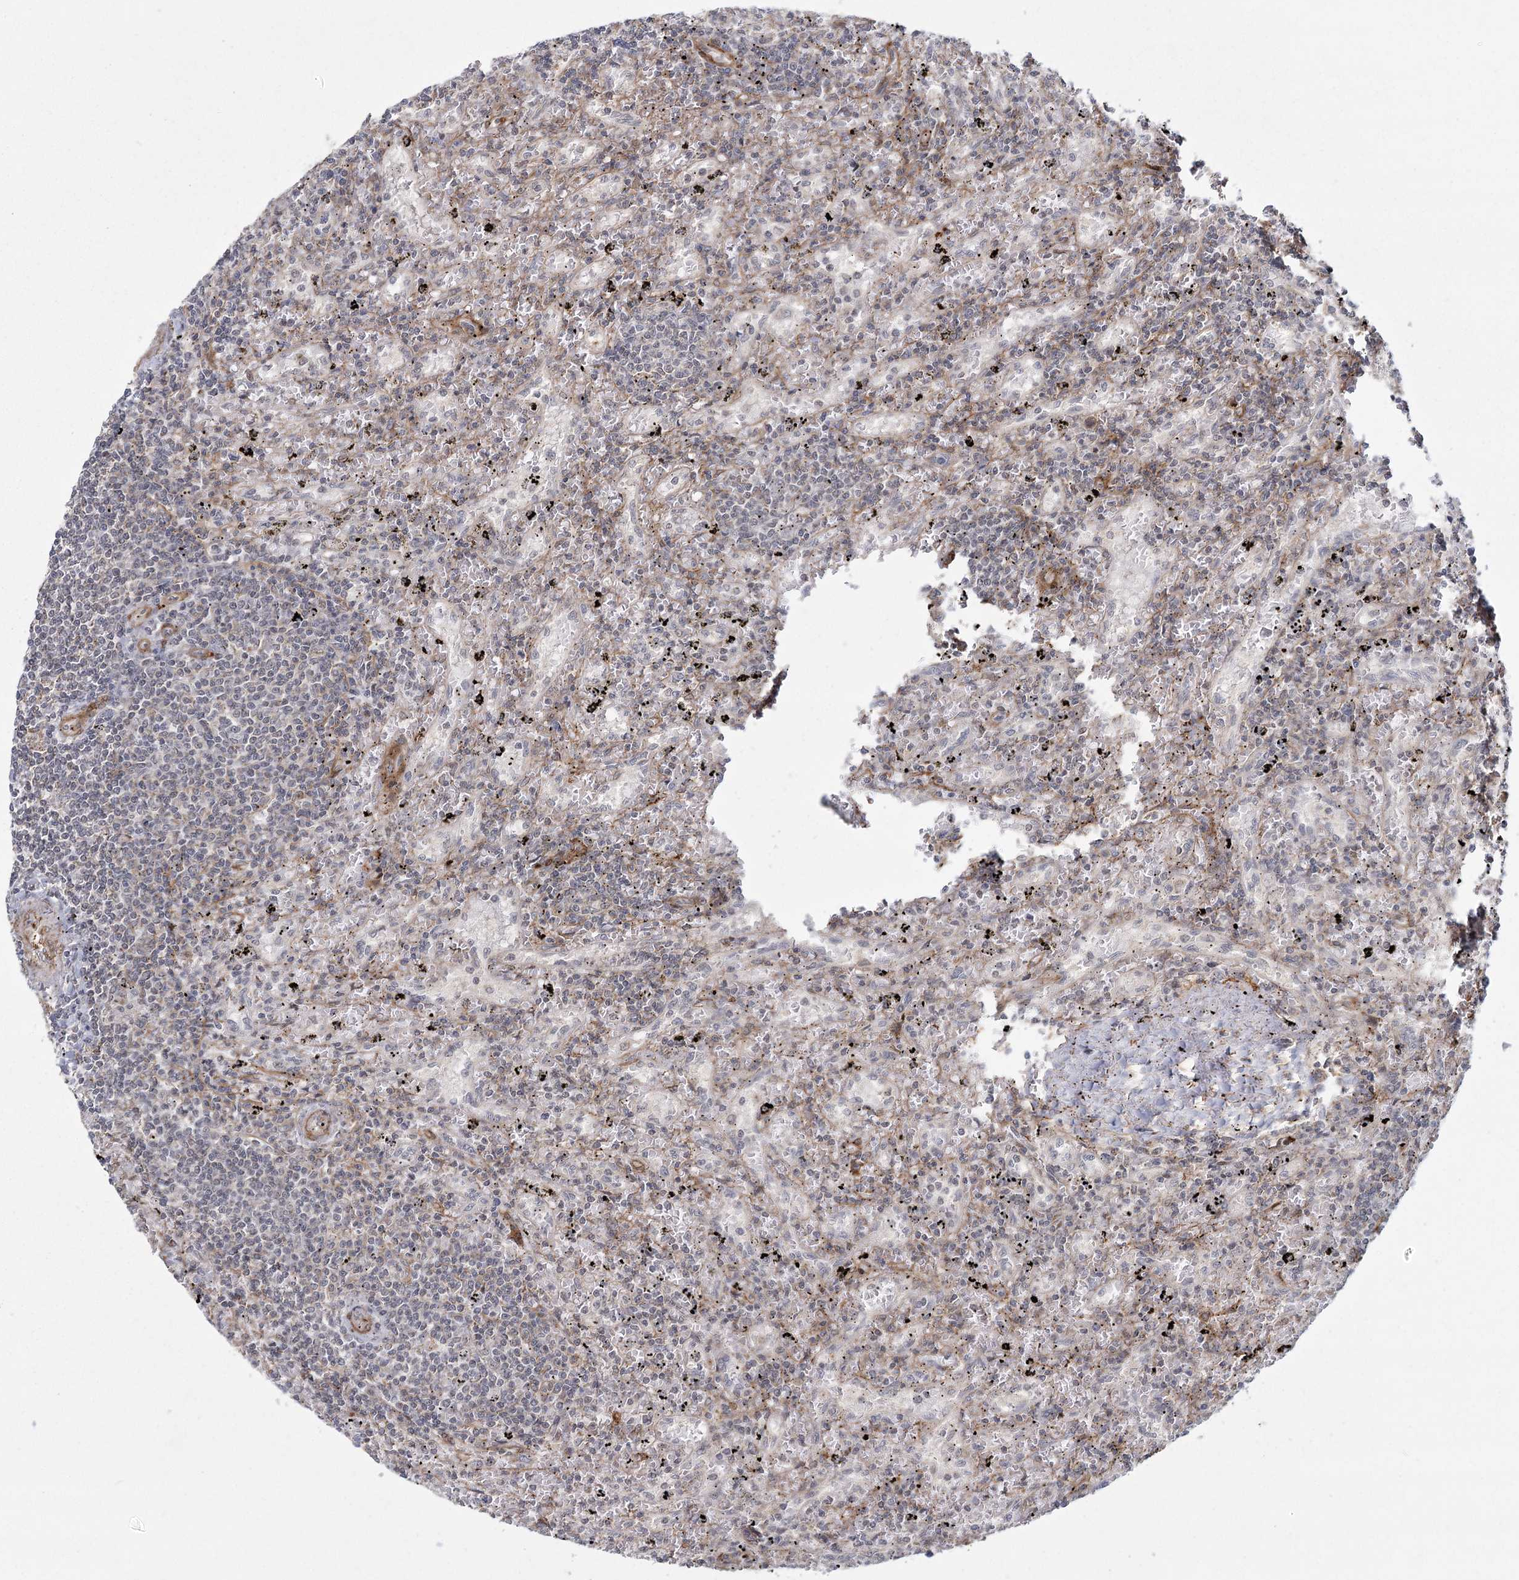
{"staining": {"intensity": "negative", "quantity": "none", "location": "none"}, "tissue": "lymphoma", "cell_type": "Tumor cells", "image_type": "cancer", "snomed": [{"axis": "morphology", "description": "Malignant lymphoma, non-Hodgkin's type, Low grade"}, {"axis": "topography", "description": "Spleen"}], "caption": "Tumor cells show no significant protein expression in low-grade malignant lymphoma, non-Hodgkin's type. (Stains: DAB (3,3'-diaminobenzidine) immunohistochemistry with hematoxylin counter stain, Microscopy: brightfield microscopy at high magnification).", "gene": "ZCCHC24", "patient": {"sex": "male", "age": 76}}